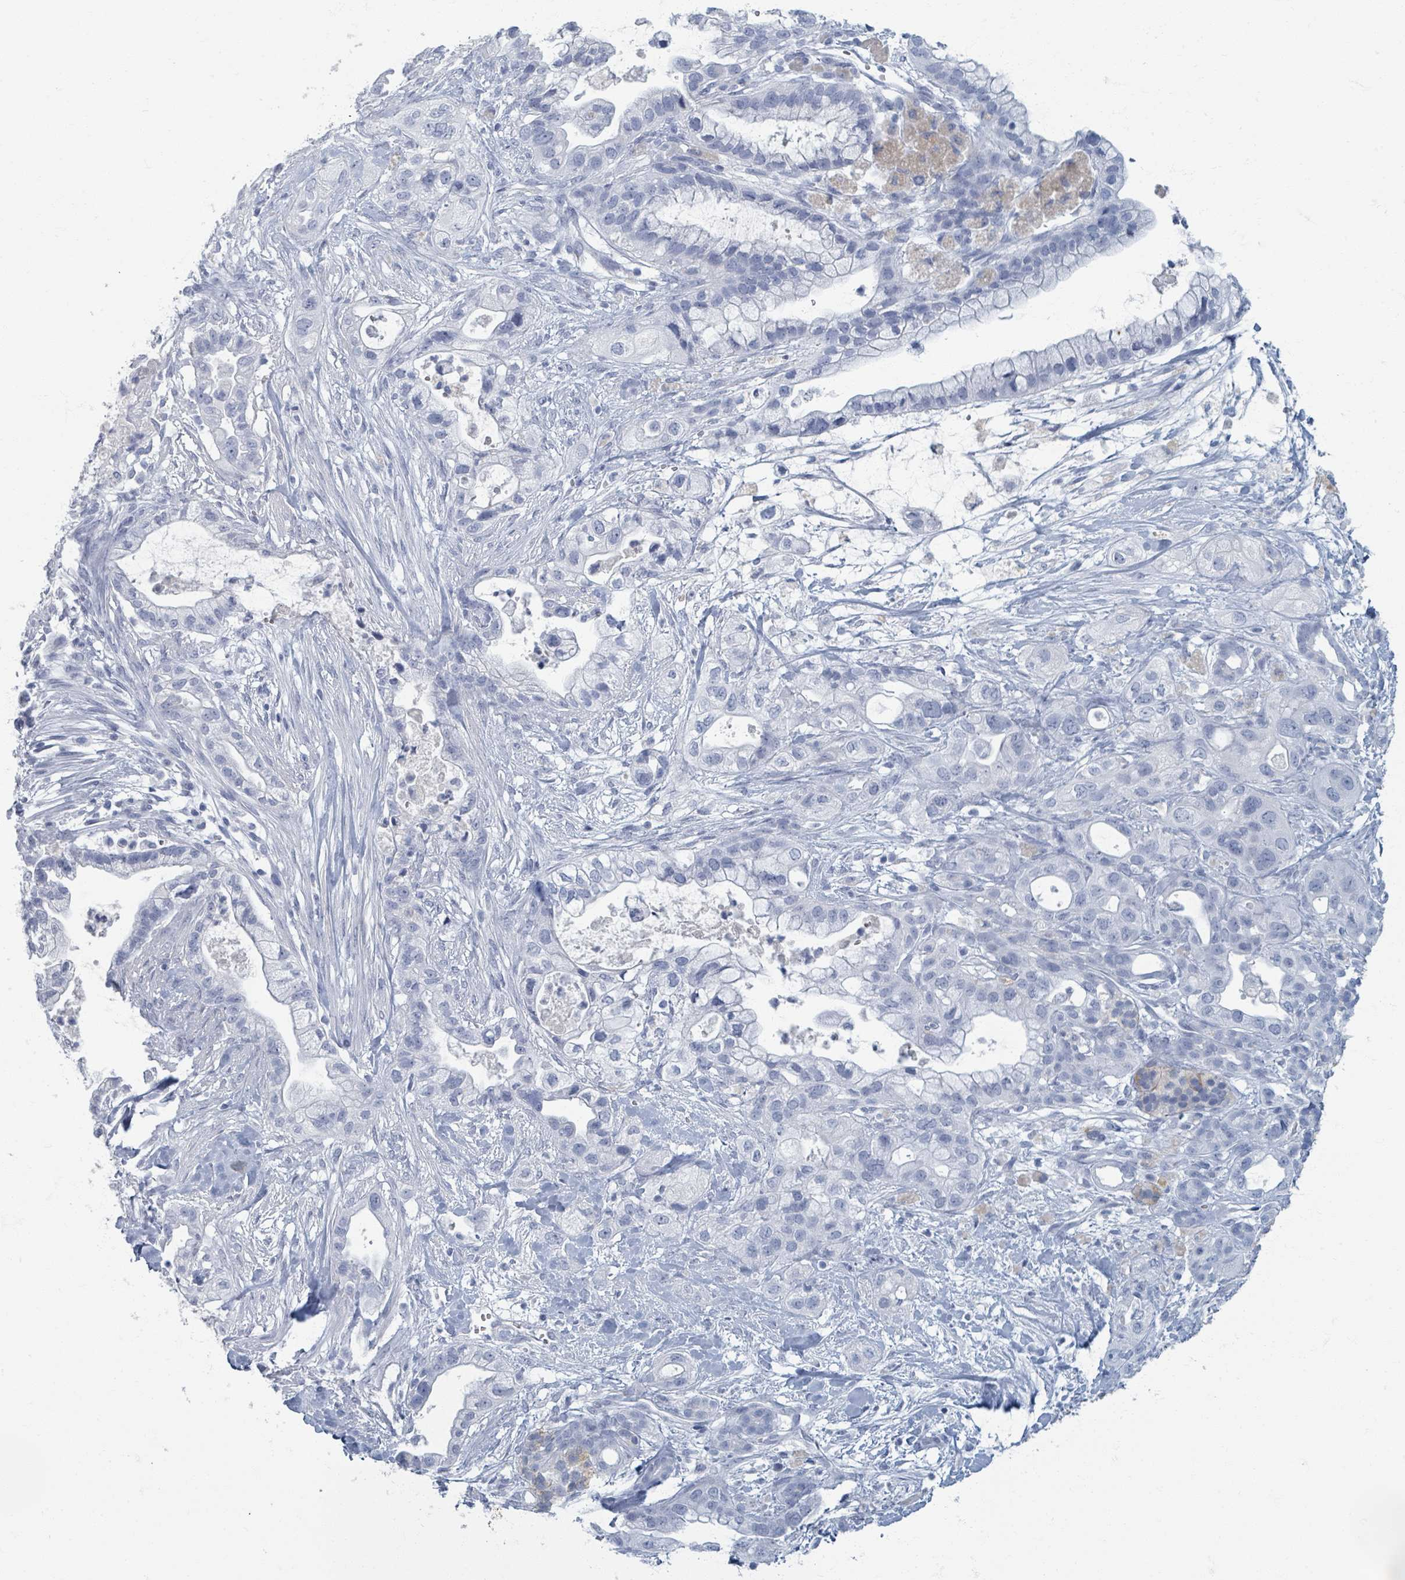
{"staining": {"intensity": "negative", "quantity": "none", "location": "none"}, "tissue": "pancreatic cancer", "cell_type": "Tumor cells", "image_type": "cancer", "snomed": [{"axis": "morphology", "description": "Adenocarcinoma, NOS"}, {"axis": "topography", "description": "Pancreas"}], "caption": "Immunohistochemical staining of pancreatic cancer exhibits no significant positivity in tumor cells.", "gene": "TAS2R1", "patient": {"sex": "male", "age": 44}}